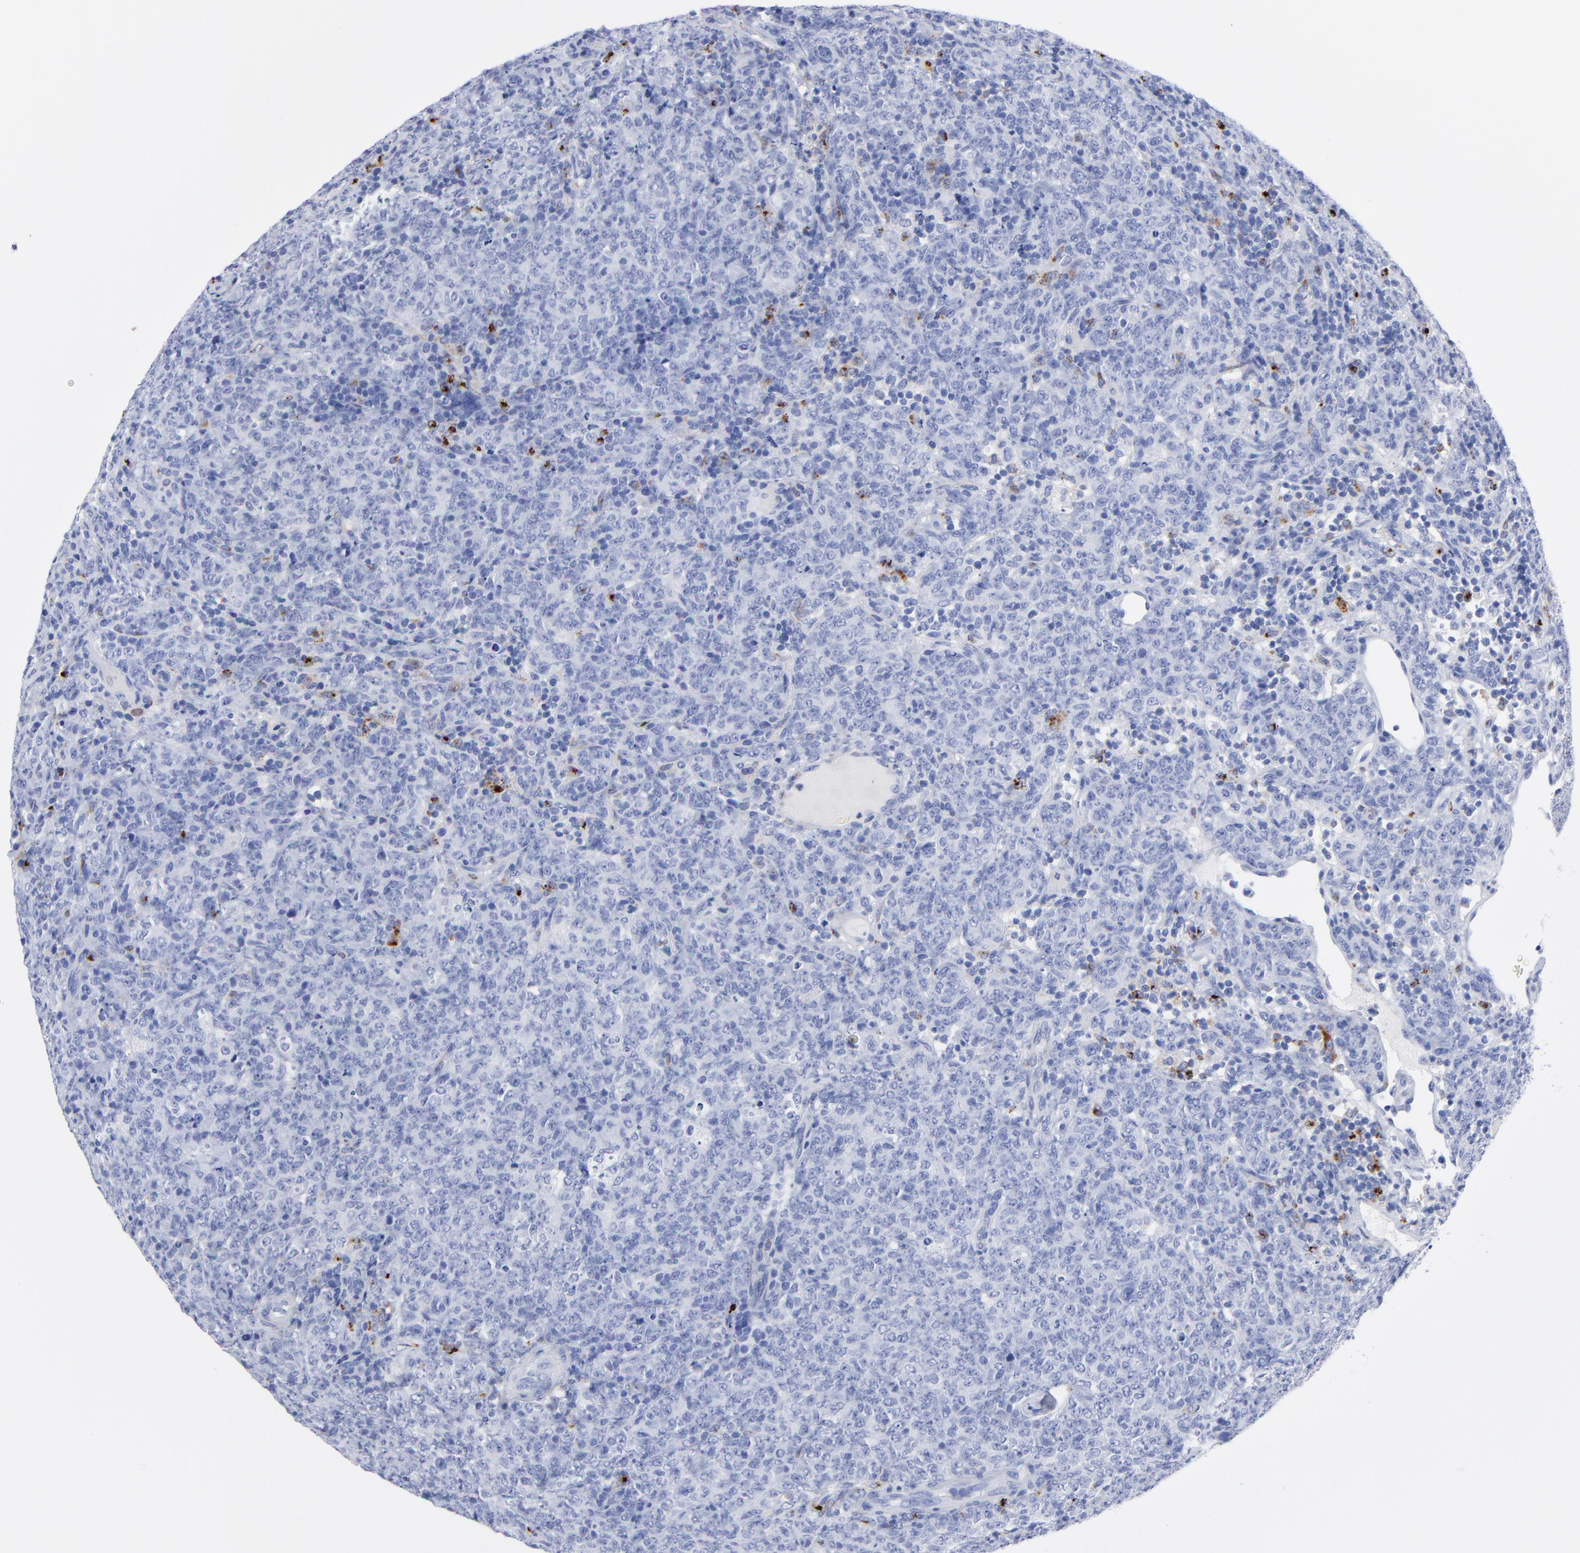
{"staining": {"intensity": "moderate", "quantity": "<25%", "location": "cytoplasmic/membranous"}, "tissue": "lymphoma", "cell_type": "Tumor cells", "image_type": "cancer", "snomed": [{"axis": "morphology", "description": "Malignant lymphoma, non-Hodgkin's type, High grade"}, {"axis": "topography", "description": "Tonsil"}], "caption": "A brown stain highlights moderate cytoplasmic/membranous expression of a protein in human high-grade malignant lymphoma, non-Hodgkin's type tumor cells.", "gene": "CPVL", "patient": {"sex": "female", "age": 36}}